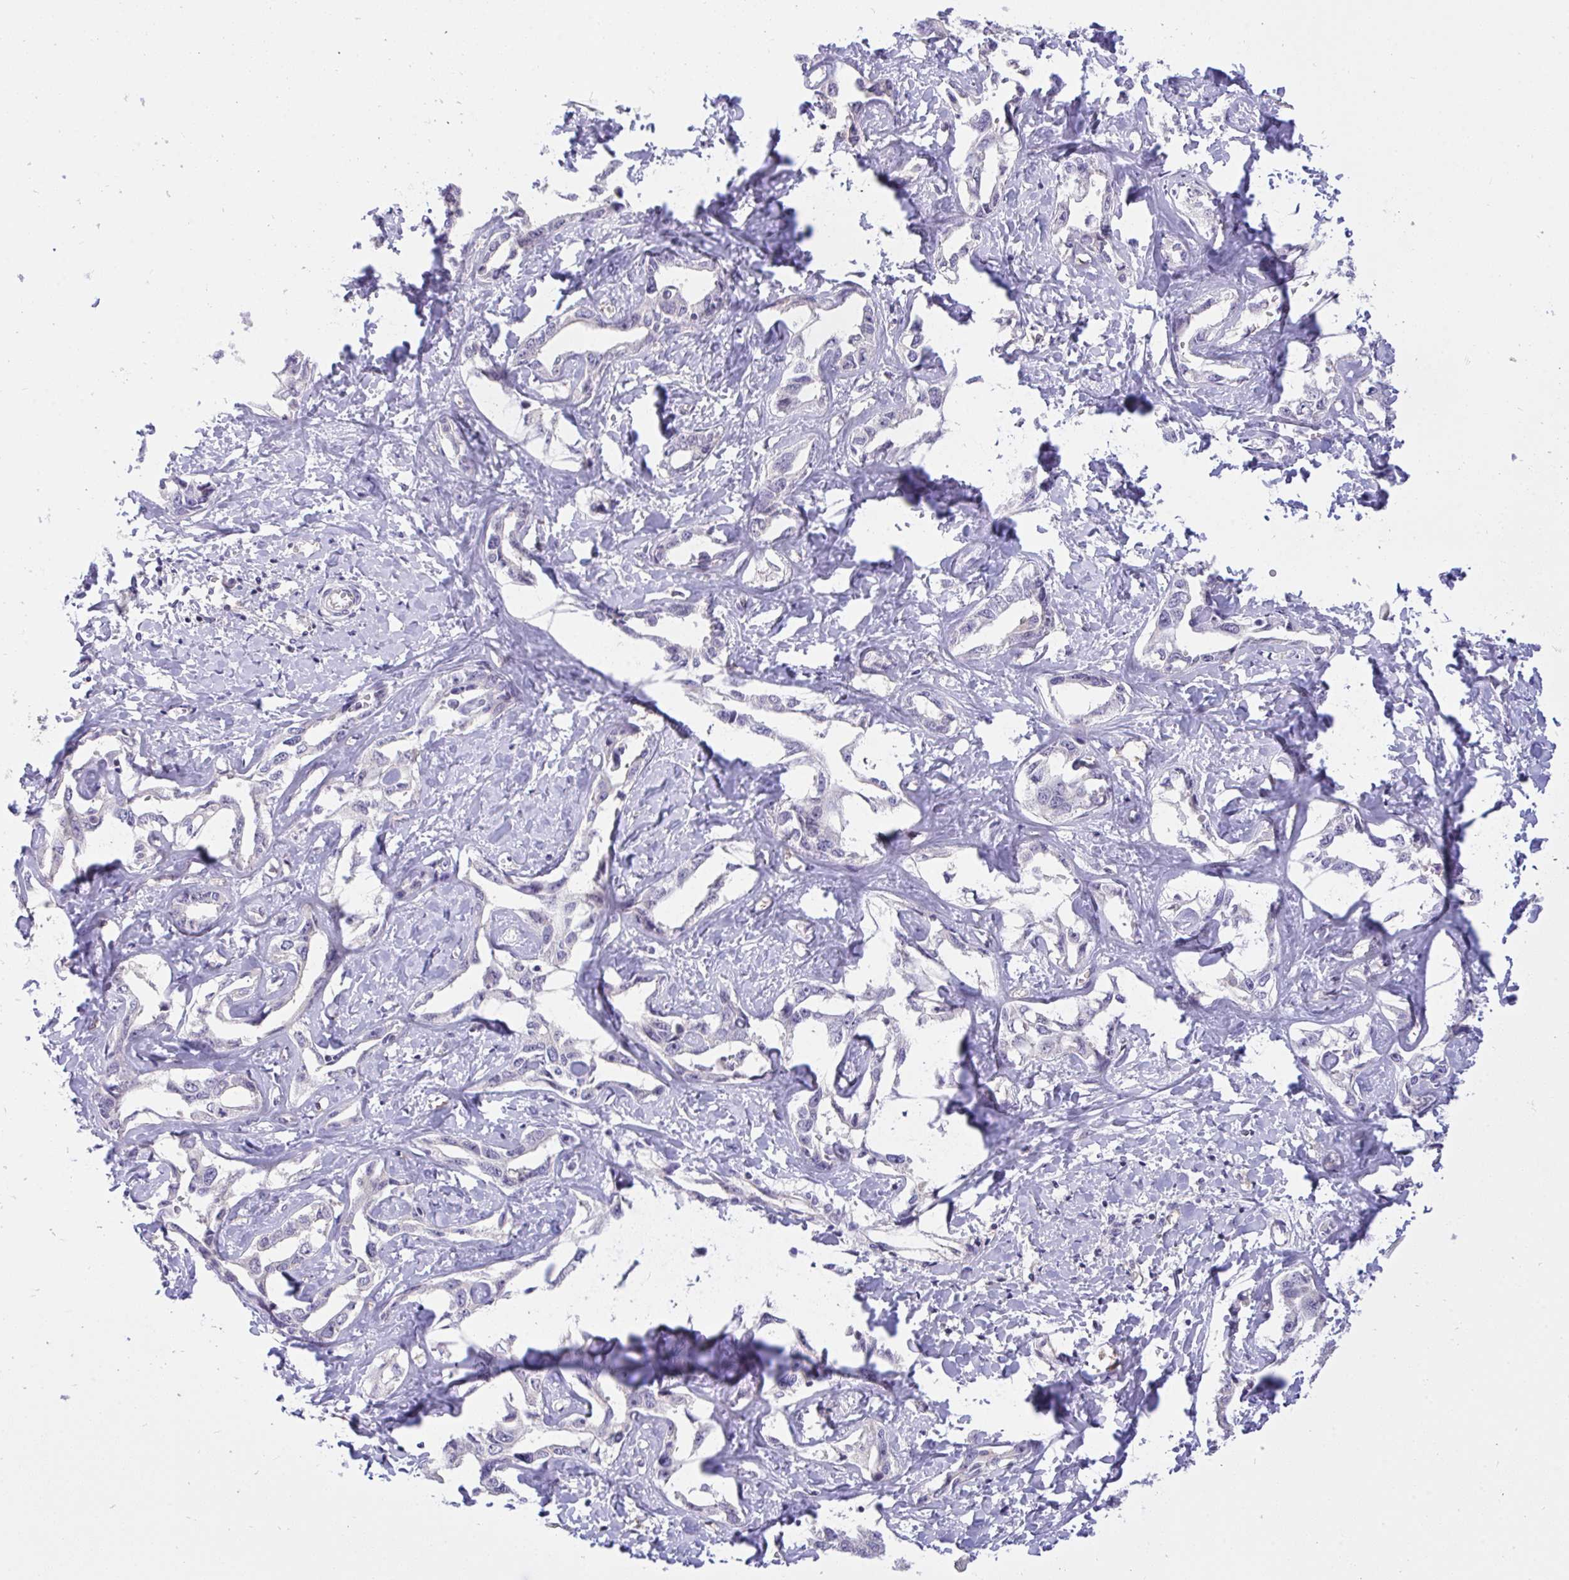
{"staining": {"intensity": "negative", "quantity": "none", "location": "none"}, "tissue": "liver cancer", "cell_type": "Tumor cells", "image_type": "cancer", "snomed": [{"axis": "morphology", "description": "Cholangiocarcinoma"}, {"axis": "topography", "description": "Liver"}], "caption": "This is an immunohistochemistry image of human liver cancer (cholangiocarcinoma). There is no staining in tumor cells.", "gene": "C19orf54", "patient": {"sex": "male", "age": 59}}